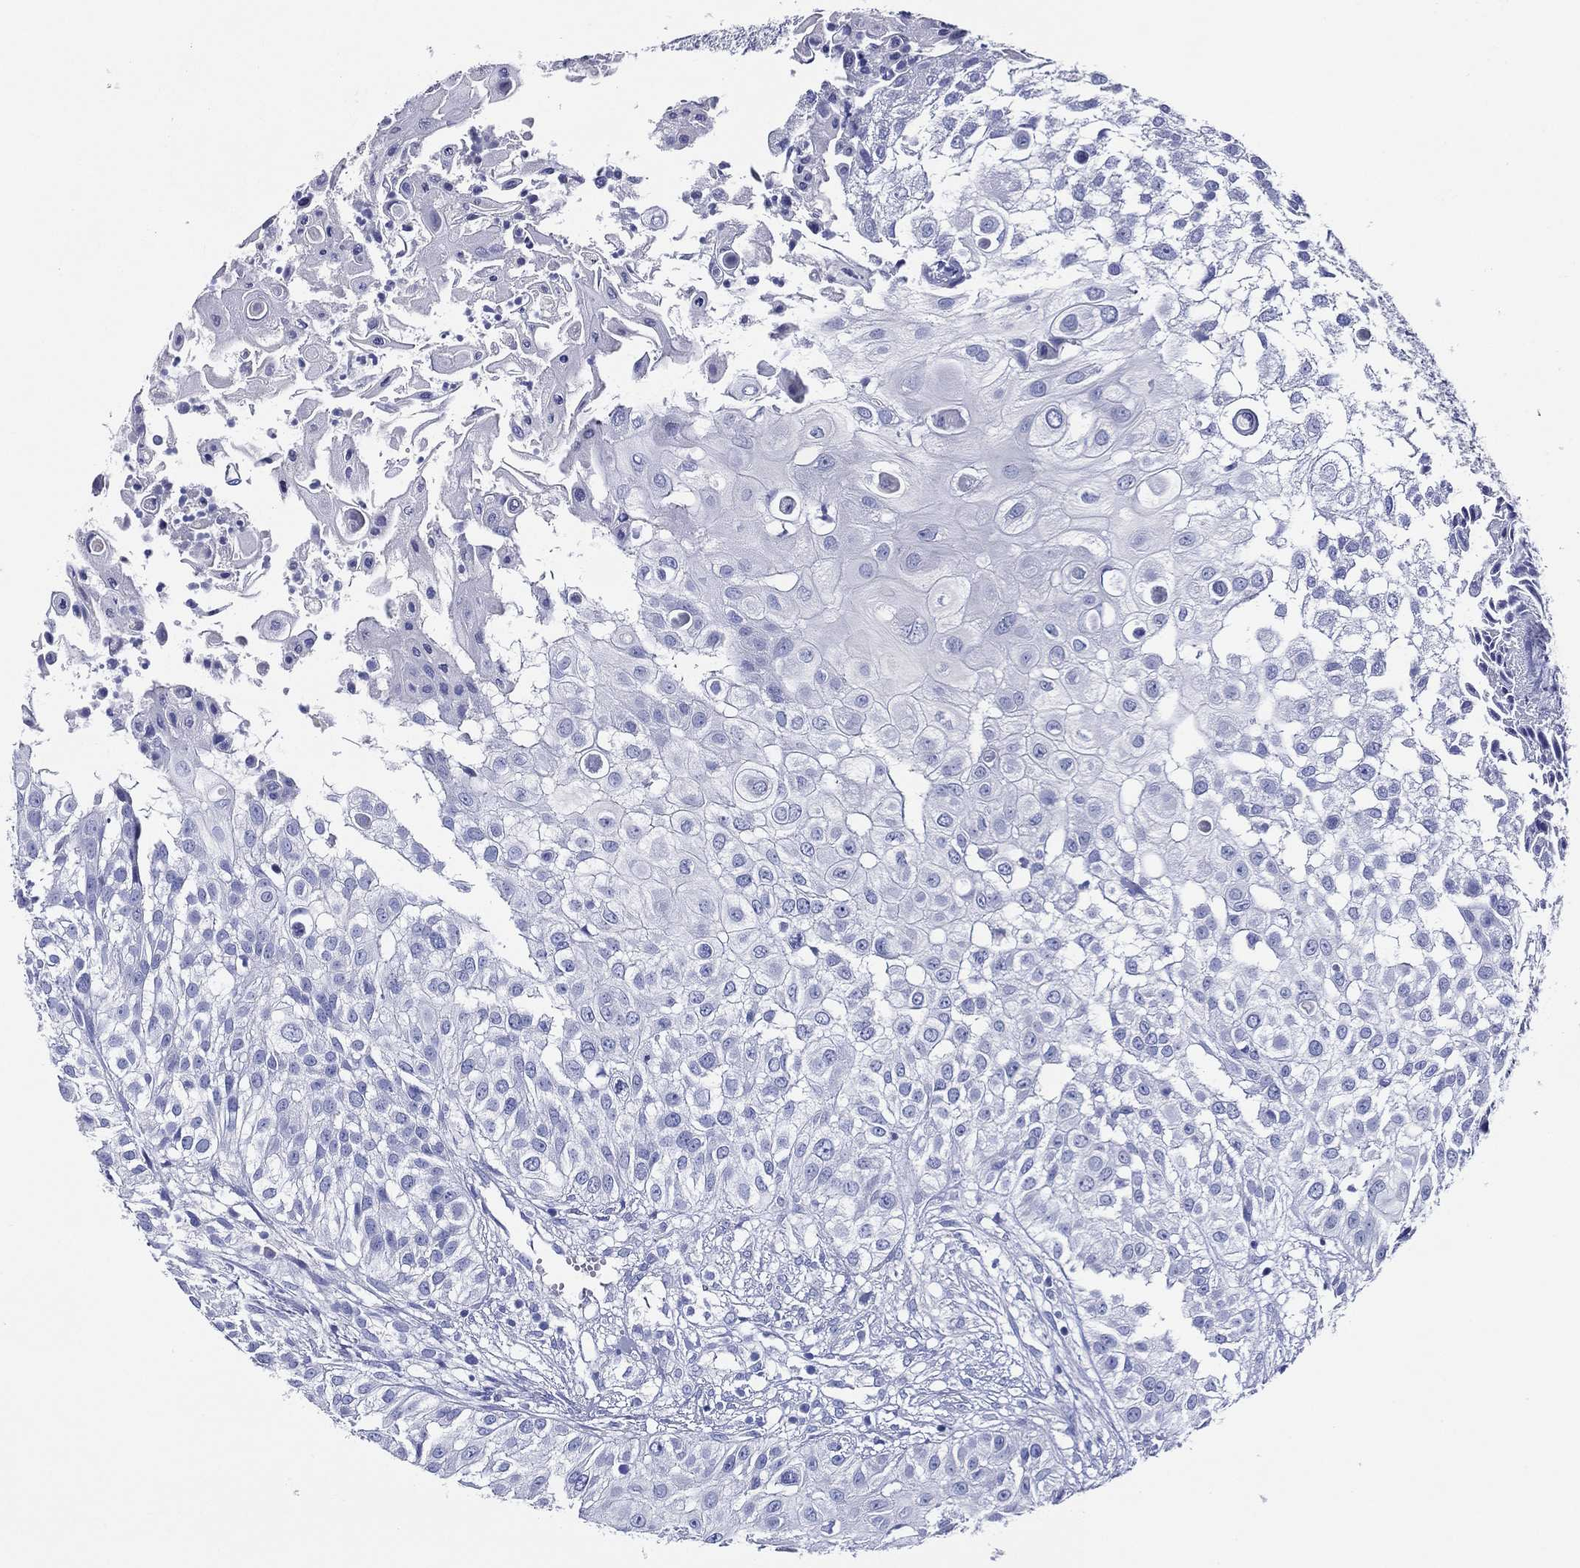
{"staining": {"intensity": "negative", "quantity": "none", "location": "none"}, "tissue": "urothelial cancer", "cell_type": "Tumor cells", "image_type": "cancer", "snomed": [{"axis": "morphology", "description": "Urothelial carcinoma, High grade"}, {"axis": "topography", "description": "Urinary bladder"}], "caption": "Immunohistochemistry (IHC) photomicrograph of neoplastic tissue: urothelial carcinoma (high-grade) stained with DAB (3,3'-diaminobenzidine) demonstrates no significant protein expression in tumor cells.", "gene": "ACE2", "patient": {"sex": "female", "age": 79}}